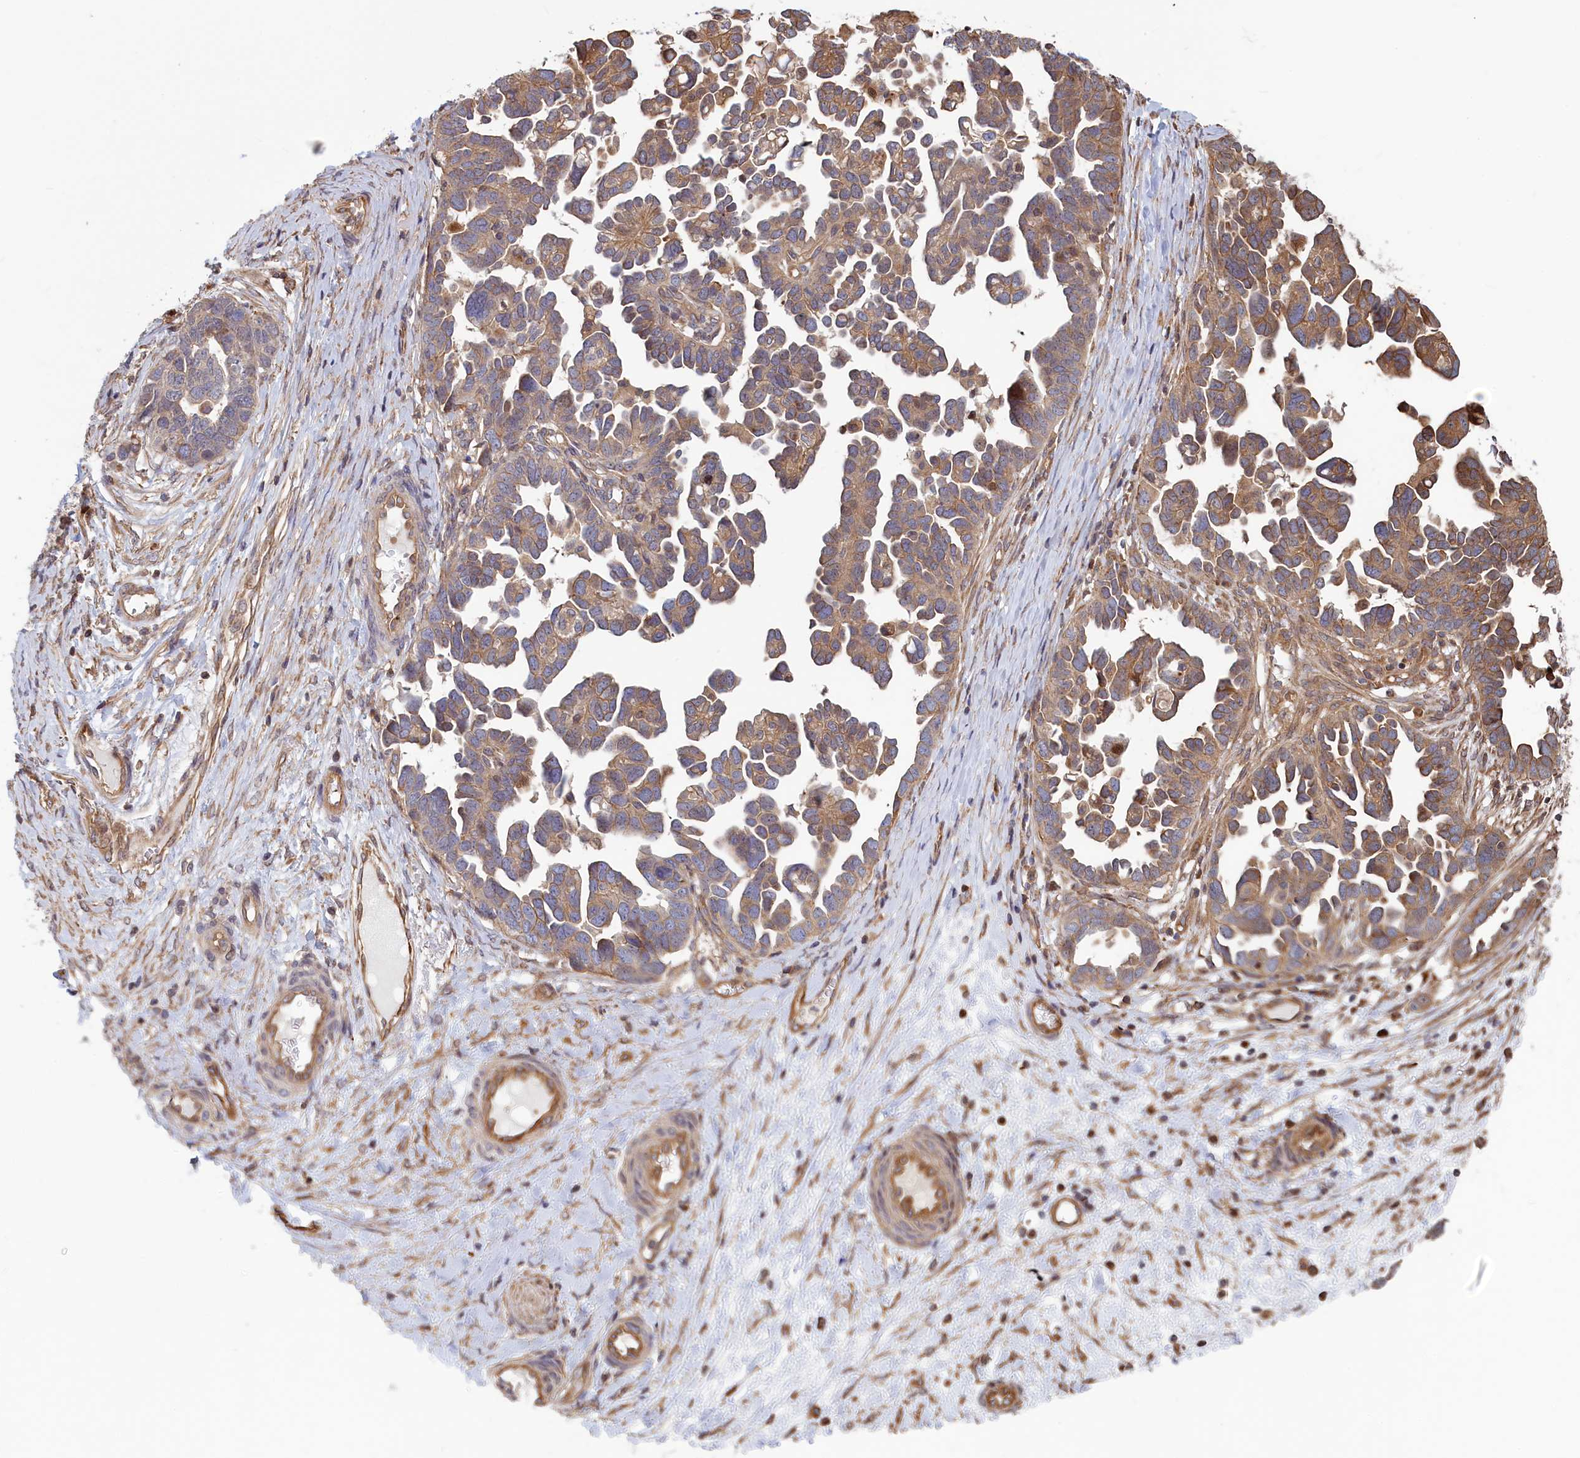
{"staining": {"intensity": "moderate", "quantity": "25%-75%", "location": "cytoplasmic/membranous"}, "tissue": "ovarian cancer", "cell_type": "Tumor cells", "image_type": "cancer", "snomed": [{"axis": "morphology", "description": "Cystadenocarcinoma, serous, NOS"}, {"axis": "topography", "description": "Ovary"}], "caption": "The image displays staining of ovarian cancer (serous cystadenocarcinoma), revealing moderate cytoplasmic/membranous protein positivity (brown color) within tumor cells.", "gene": "RILPL1", "patient": {"sex": "female", "age": 54}}